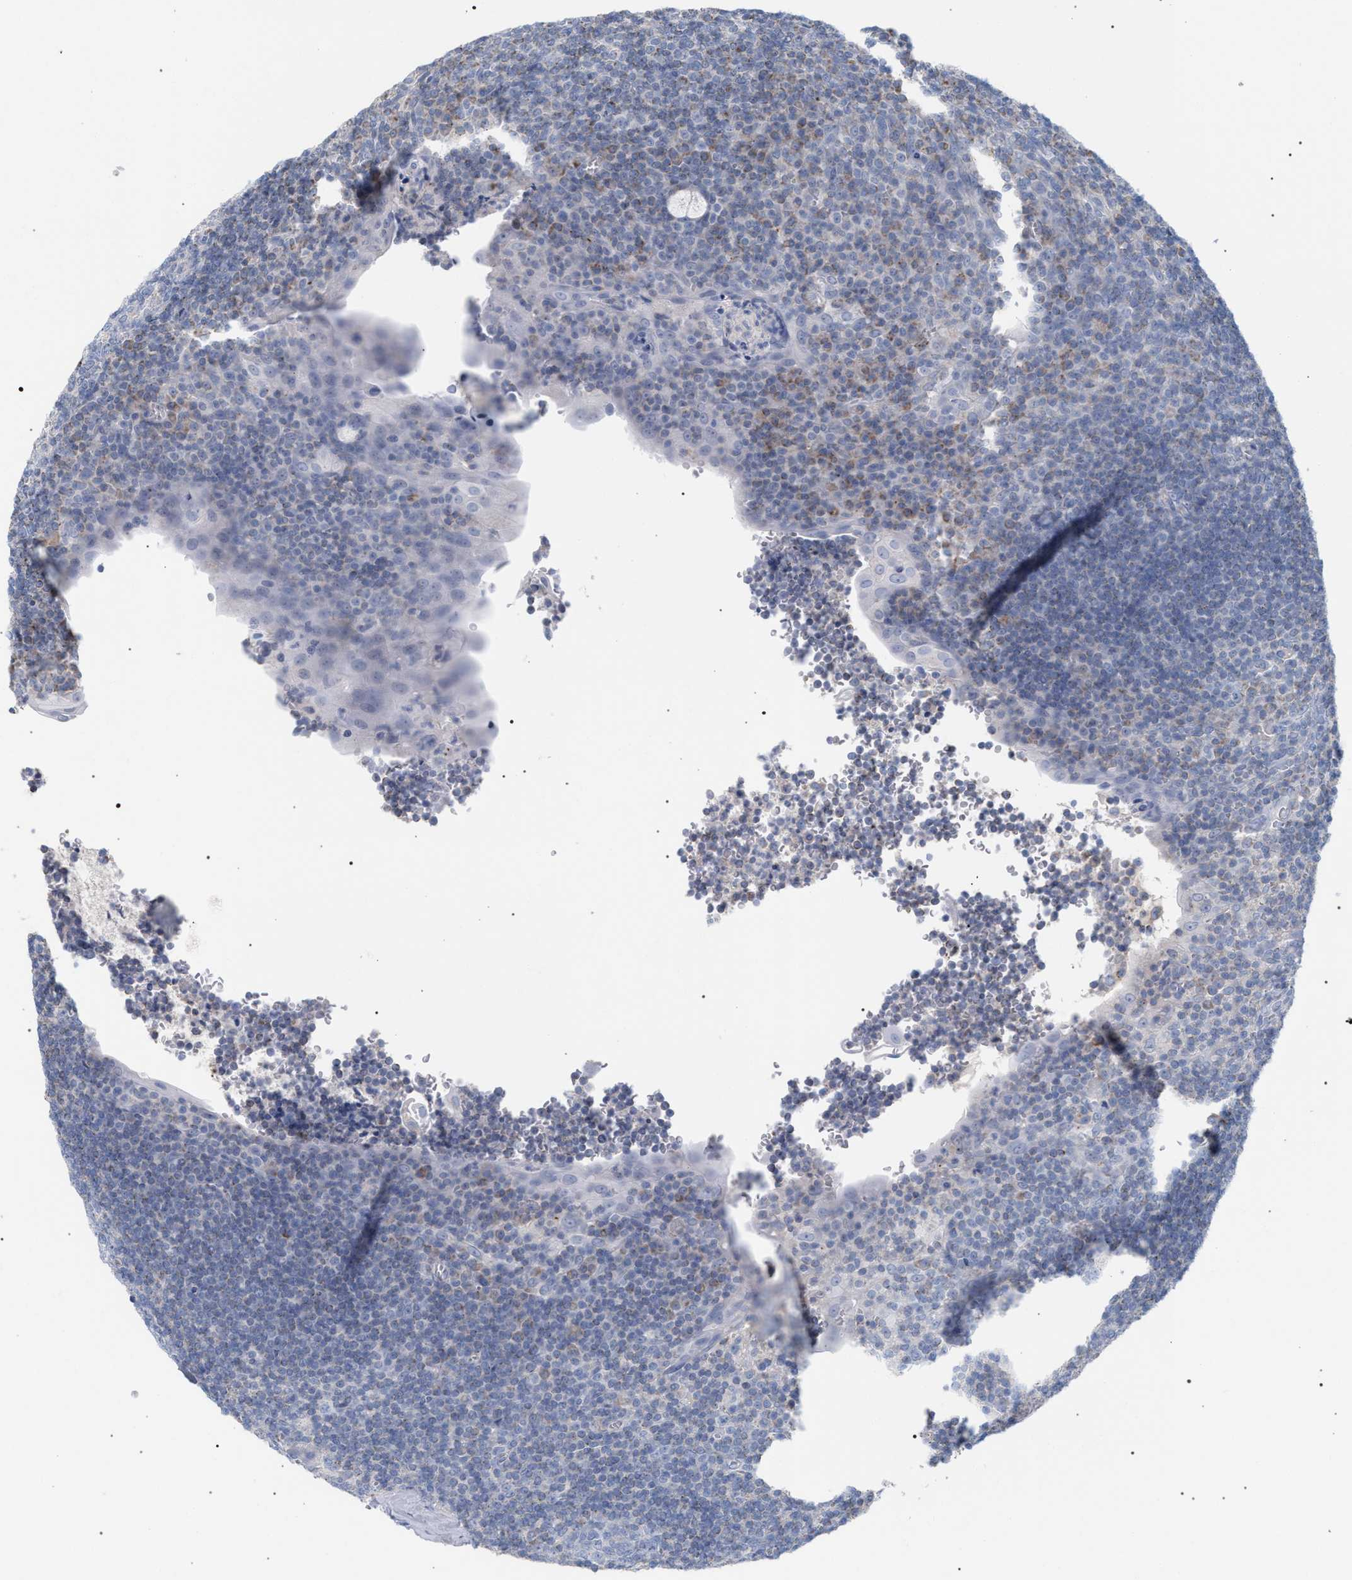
{"staining": {"intensity": "negative", "quantity": "none", "location": "none"}, "tissue": "tonsil", "cell_type": "Germinal center cells", "image_type": "normal", "snomed": [{"axis": "morphology", "description": "Normal tissue, NOS"}, {"axis": "topography", "description": "Tonsil"}], "caption": "Micrograph shows no protein expression in germinal center cells of normal tonsil.", "gene": "ECI2", "patient": {"sex": "male", "age": 37}}